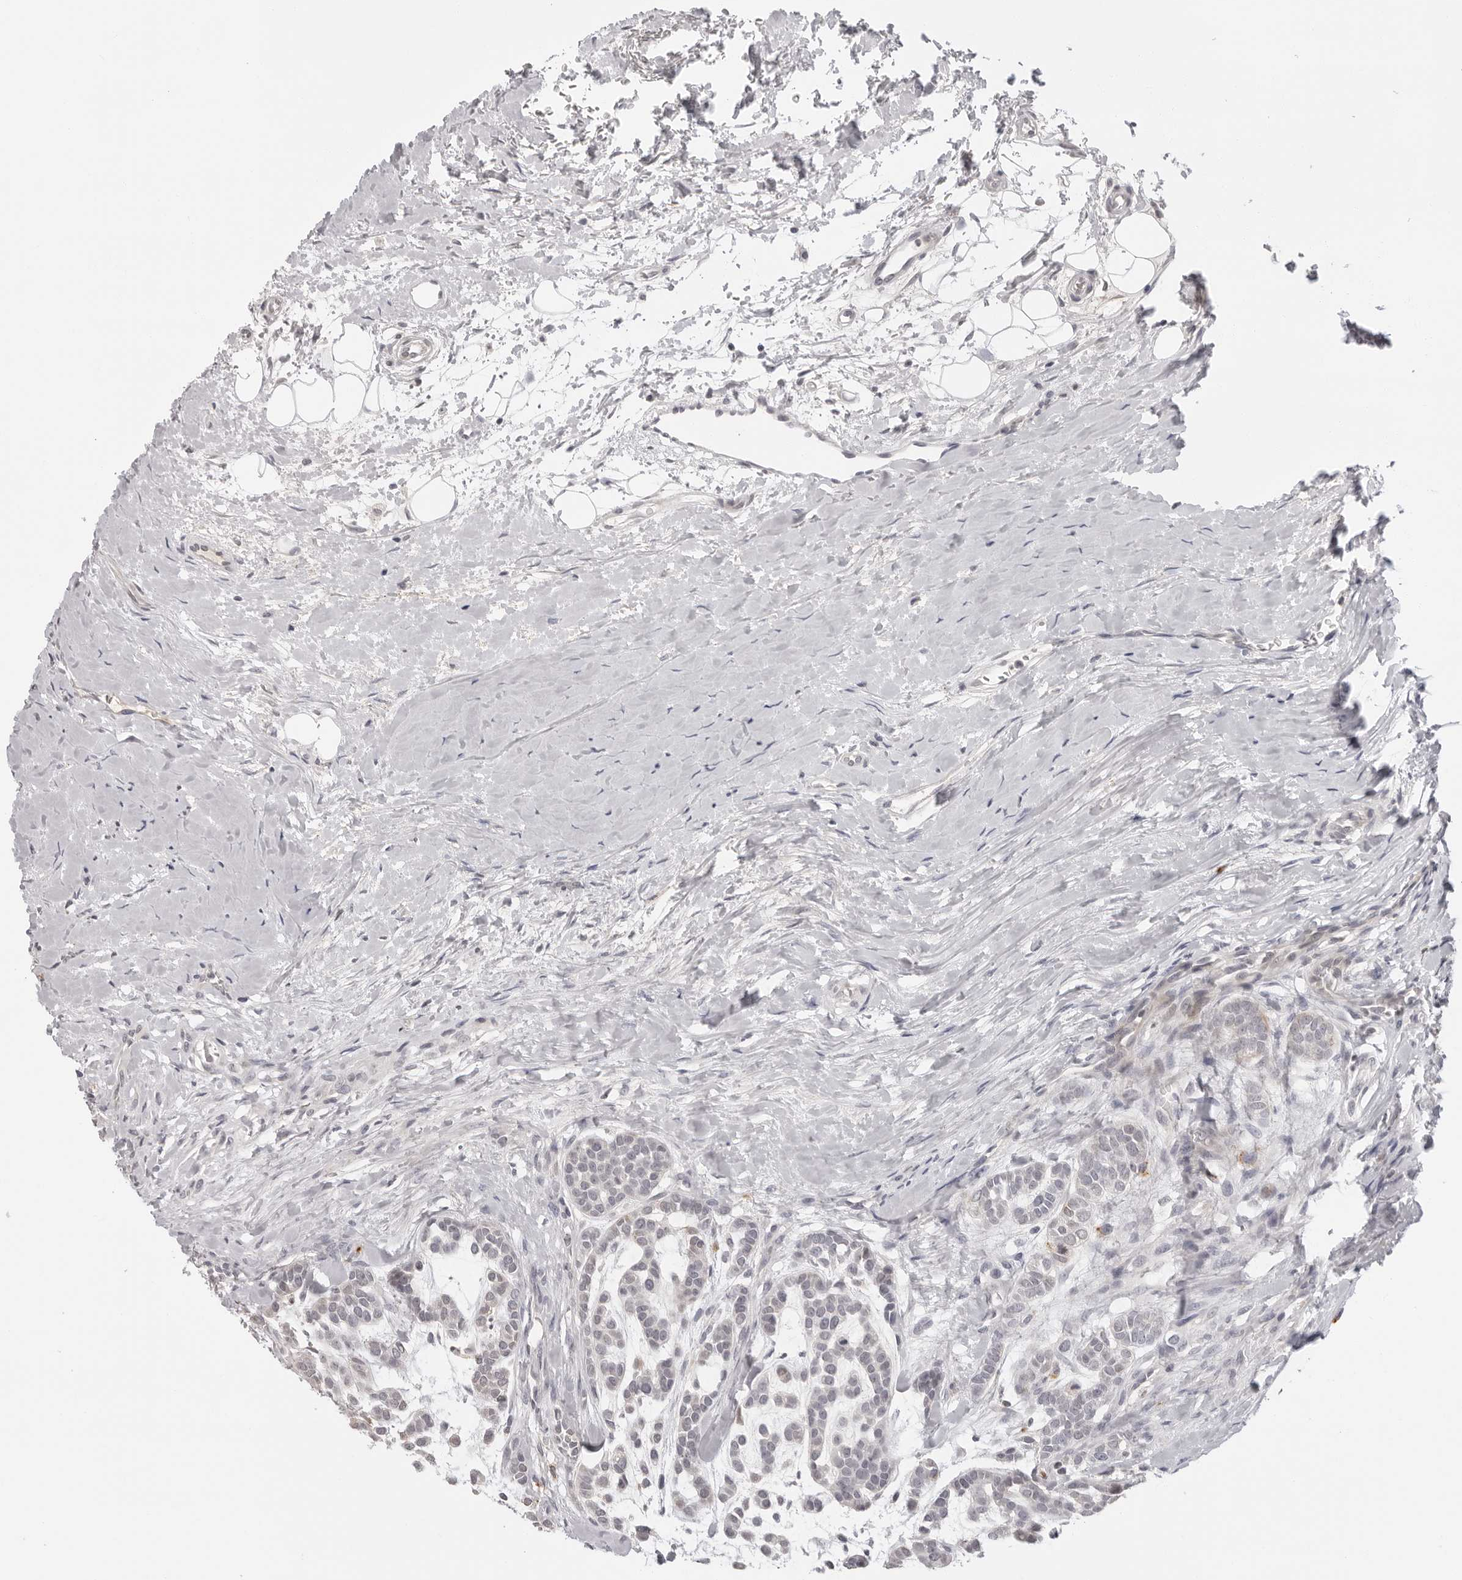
{"staining": {"intensity": "negative", "quantity": "none", "location": "none"}, "tissue": "head and neck cancer", "cell_type": "Tumor cells", "image_type": "cancer", "snomed": [{"axis": "morphology", "description": "Adenocarcinoma, NOS"}, {"axis": "morphology", "description": "Adenoma, NOS"}, {"axis": "topography", "description": "Head-Neck"}], "caption": "IHC photomicrograph of neoplastic tissue: human adenoma (head and neck) stained with DAB (3,3'-diaminobenzidine) exhibits no significant protein staining in tumor cells. (Brightfield microscopy of DAB IHC at high magnification).", "gene": "STRADB", "patient": {"sex": "female", "age": 55}}